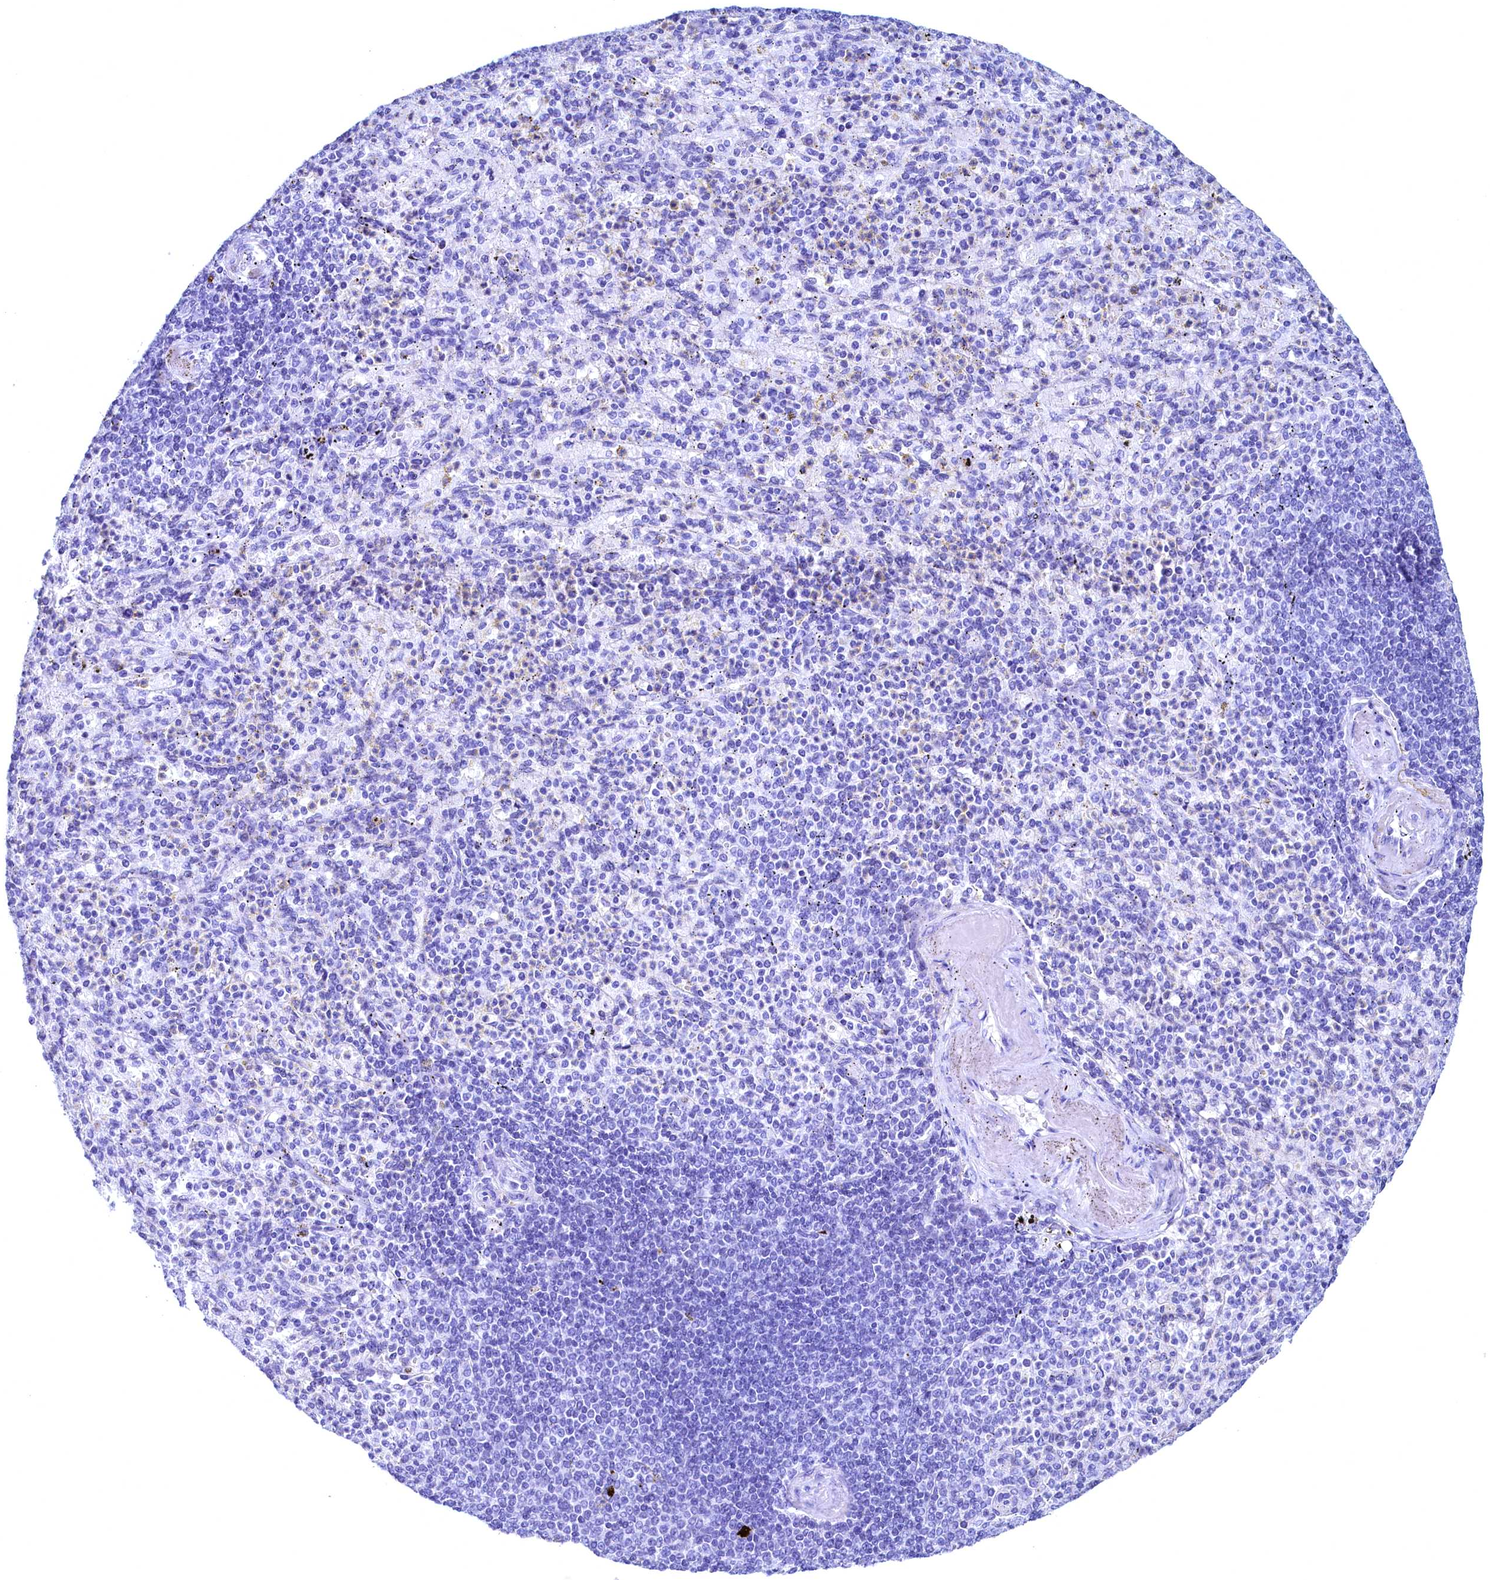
{"staining": {"intensity": "negative", "quantity": "none", "location": "none"}, "tissue": "spleen", "cell_type": "Cells in red pulp", "image_type": "normal", "snomed": [{"axis": "morphology", "description": "Normal tissue, NOS"}, {"axis": "topography", "description": "Spleen"}], "caption": "The histopathology image shows no staining of cells in red pulp in unremarkable spleen. Nuclei are stained in blue.", "gene": "FLYWCH2", "patient": {"sex": "female", "age": 74}}